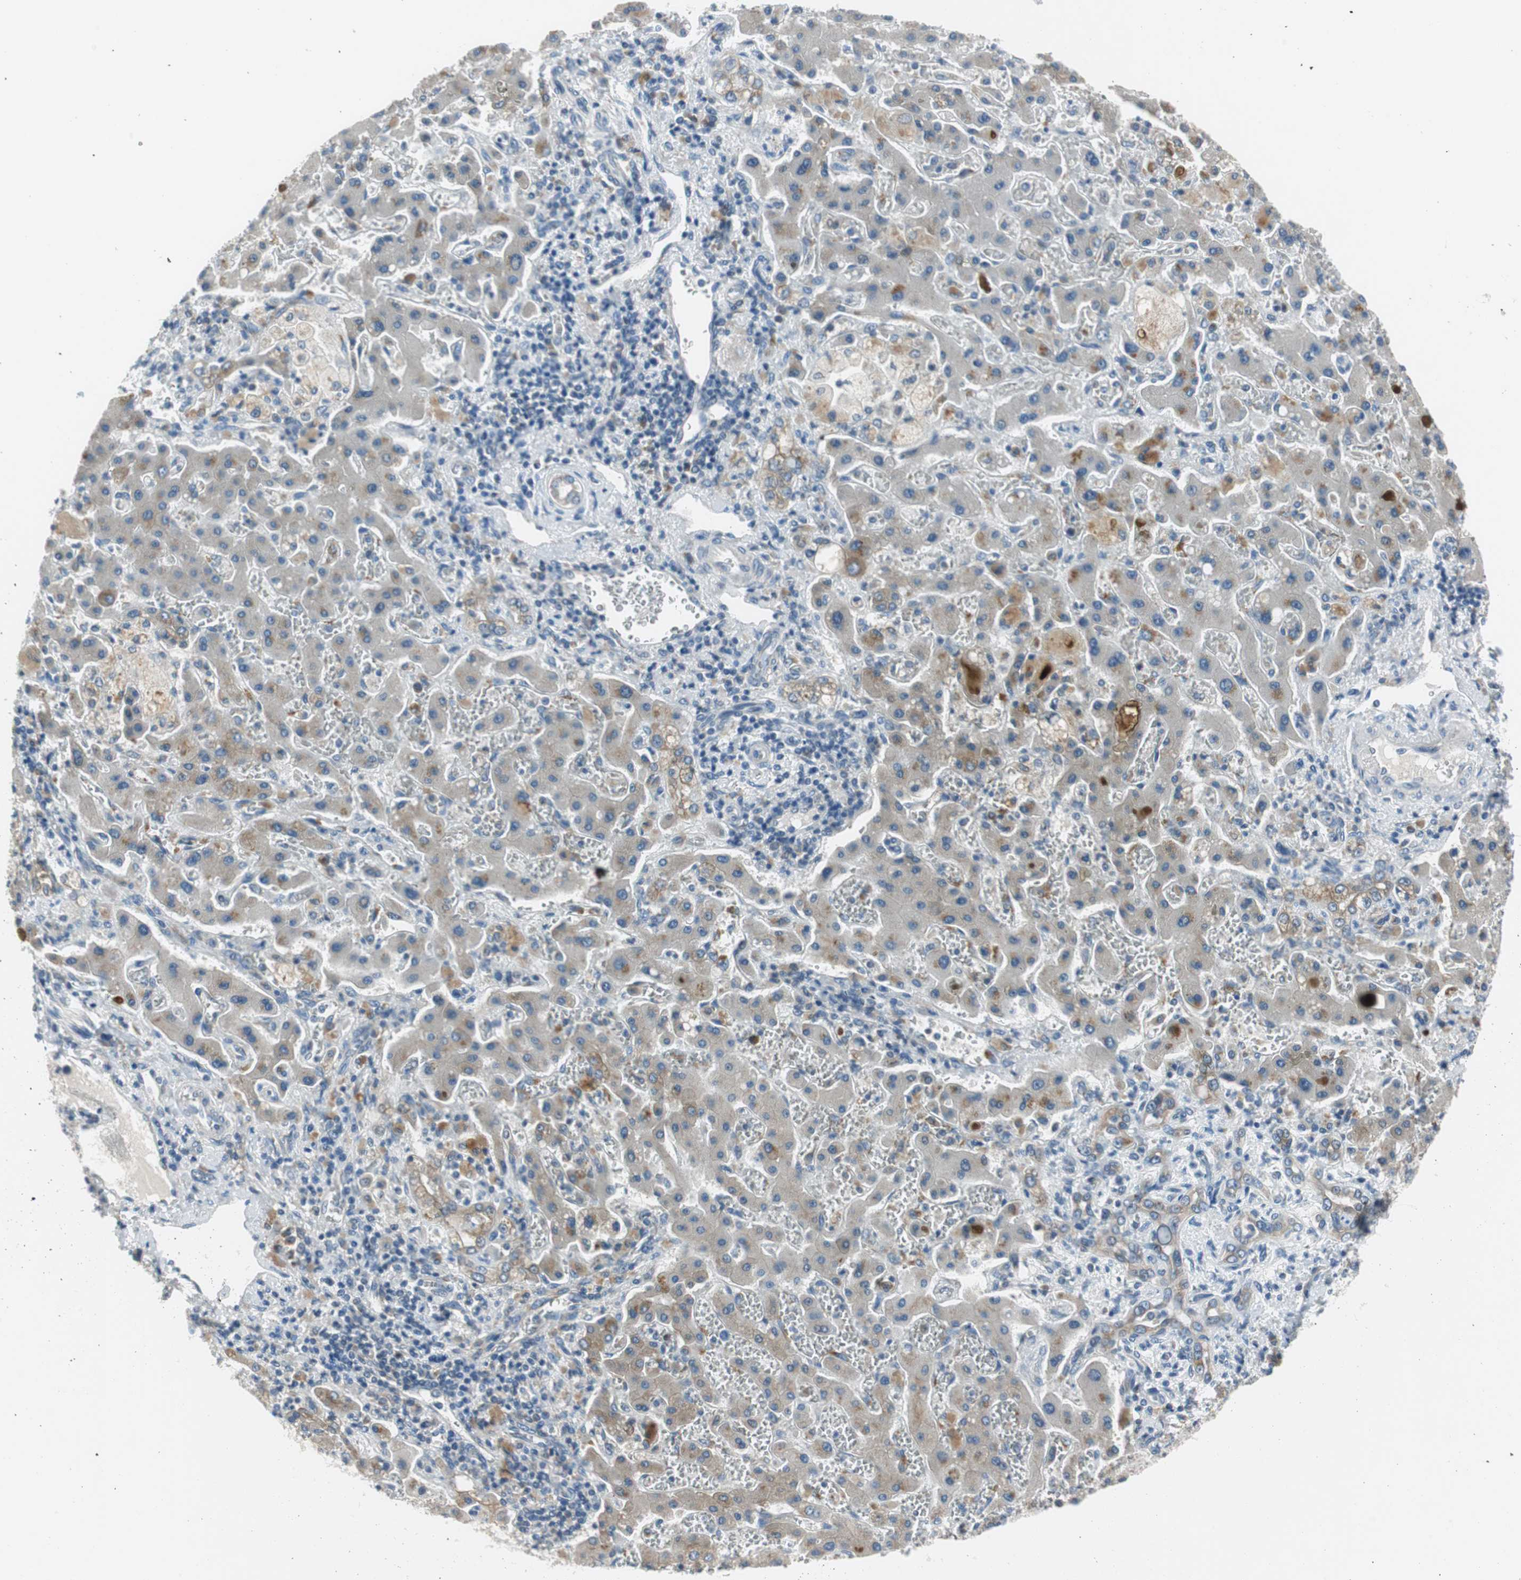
{"staining": {"intensity": "weak", "quantity": ">75%", "location": "cytoplasmic/membranous"}, "tissue": "liver cancer", "cell_type": "Tumor cells", "image_type": "cancer", "snomed": [{"axis": "morphology", "description": "Cholangiocarcinoma"}, {"axis": "topography", "description": "Liver"}], "caption": "IHC histopathology image of human liver cholangiocarcinoma stained for a protein (brown), which reveals low levels of weak cytoplasmic/membranous staining in about >75% of tumor cells.", "gene": "PLAA", "patient": {"sex": "male", "age": 50}}